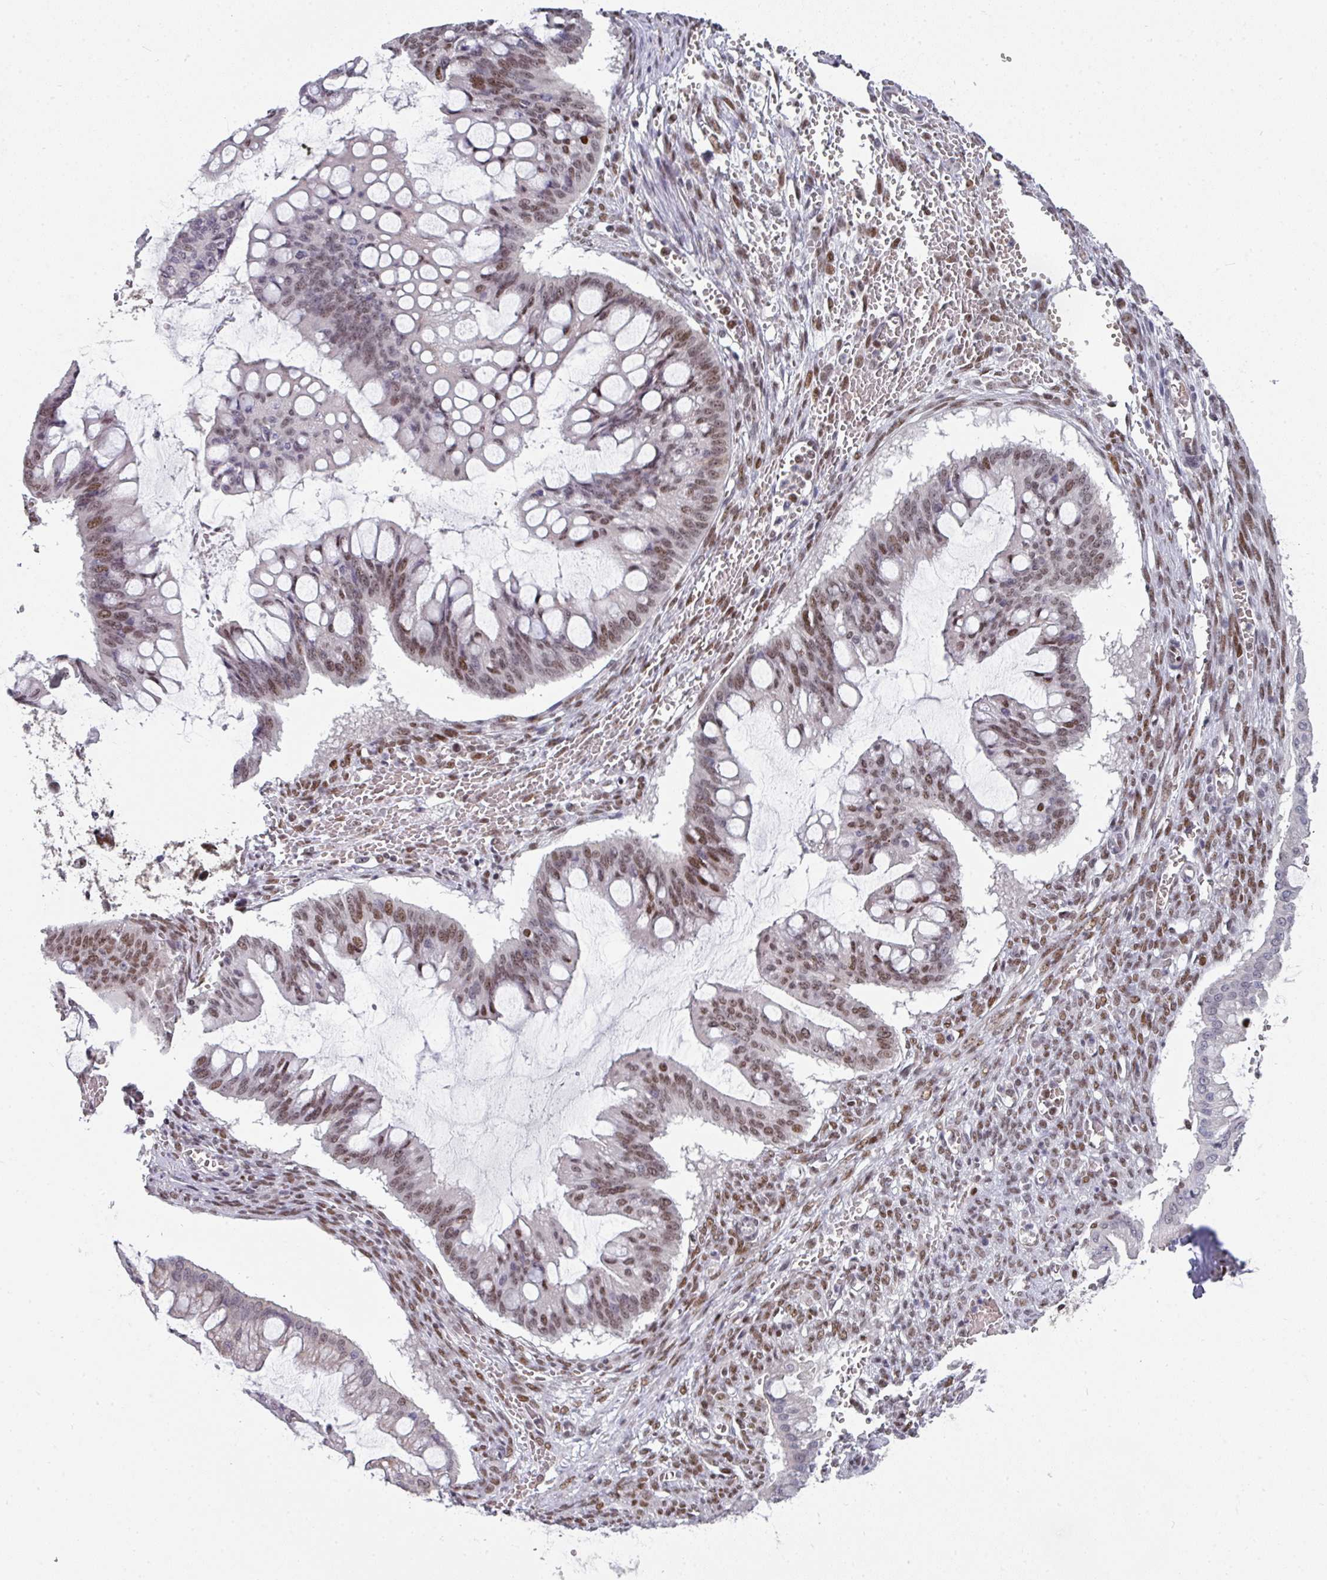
{"staining": {"intensity": "moderate", "quantity": "25%-75%", "location": "nuclear"}, "tissue": "ovarian cancer", "cell_type": "Tumor cells", "image_type": "cancer", "snomed": [{"axis": "morphology", "description": "Cystadenocarcinoma, mucinous, NOS"}, {"axis": "topography", "description": "Ovary"}], "caption": "An immunohistochemistry (IHC) histopathology image of tumor tissue is shown. Protein staining in brown labels moderate nuclear positivity in mucinous cystadenocarcinoma (ovarian) within tumor cells.", "gene": "RAD50", "patient": {"sex": "female", "age": 73}}